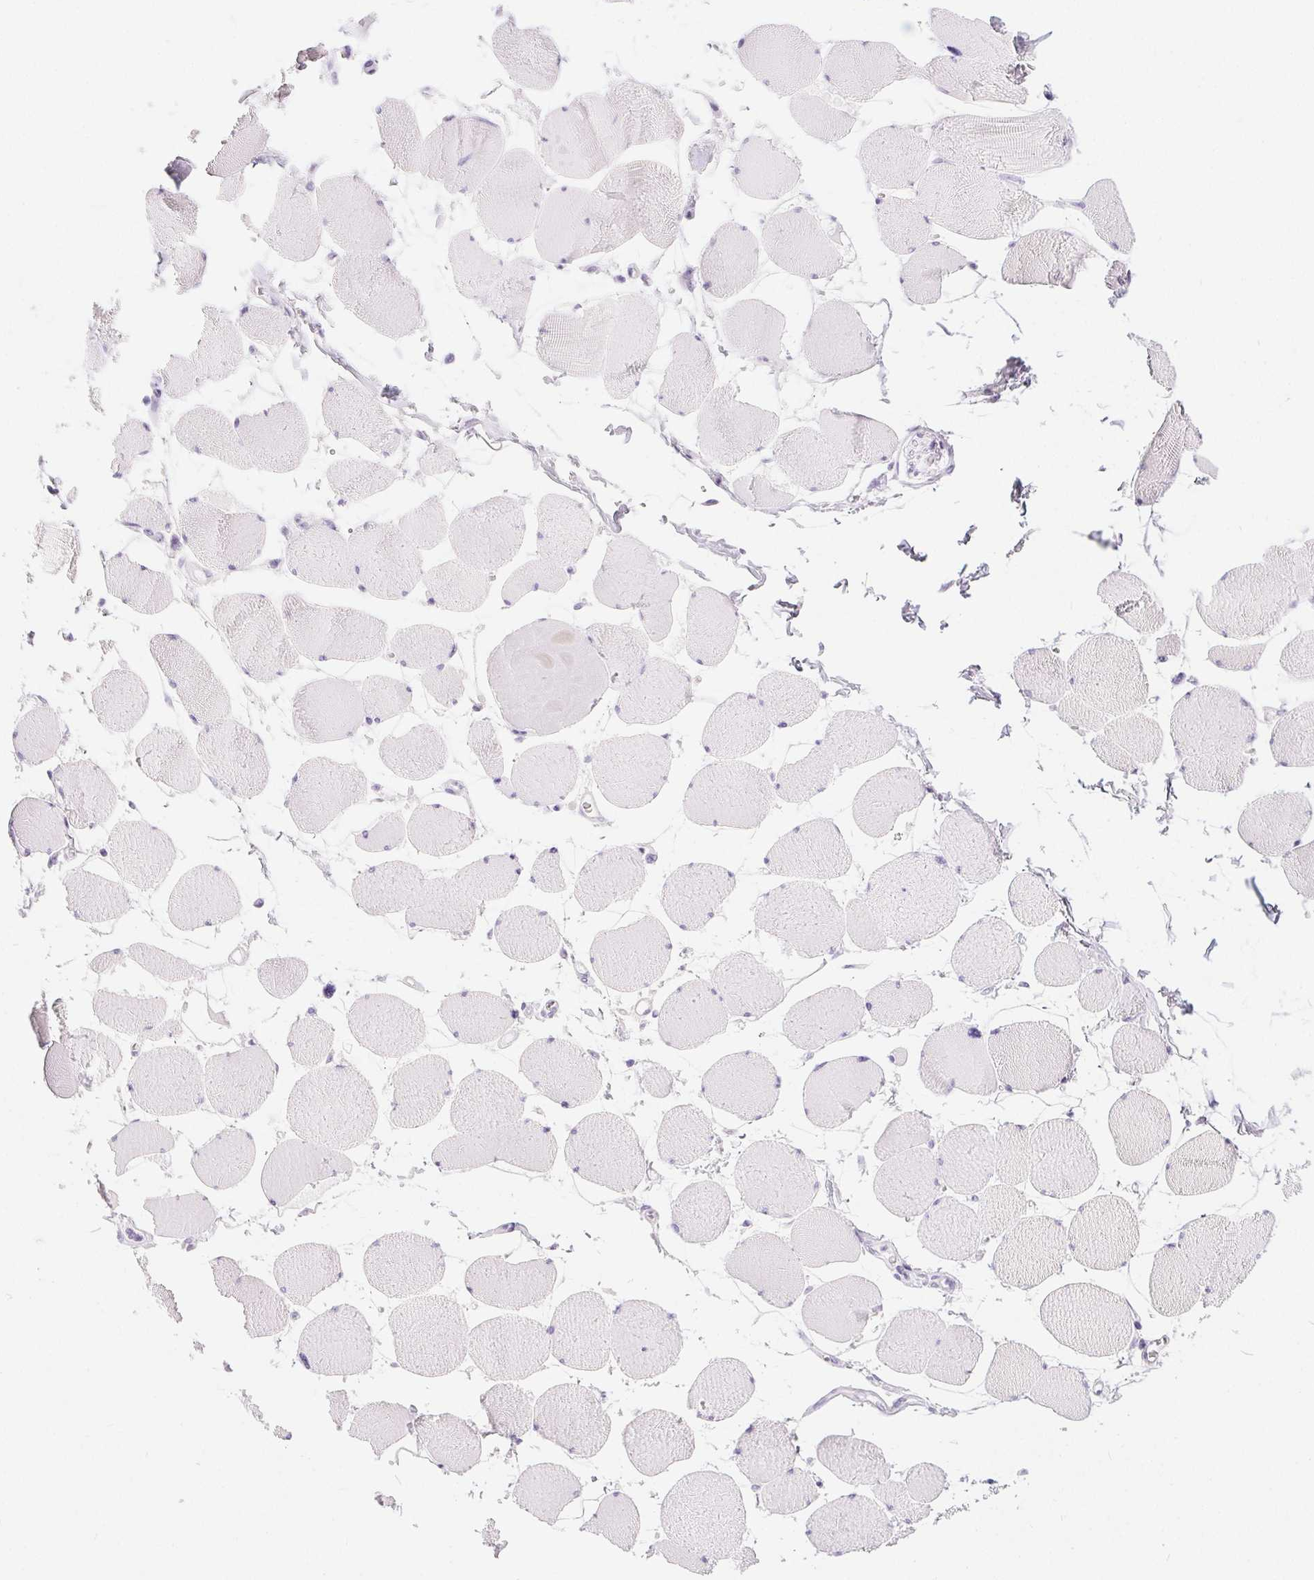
{"staining": {"intensity": "negative", "quantity": "none", "location": "none"}, "tissue": "skeletal muscle", "cell_type": "Myocytes", "image_type": "normal", "snomed": [{"axis": "morphology", "description": "Normal tissue, NOS"}, {"axis": "topography", "description": "Skeletal muscle"}], "caption": "Immunohistochemistry (IHC) micrograph of normal human skeletal muscle stained for a protein (brown), which shows no positivity in myocytes.", "gene": "XDH", "patient": {"sex": "female", "age": 75}}